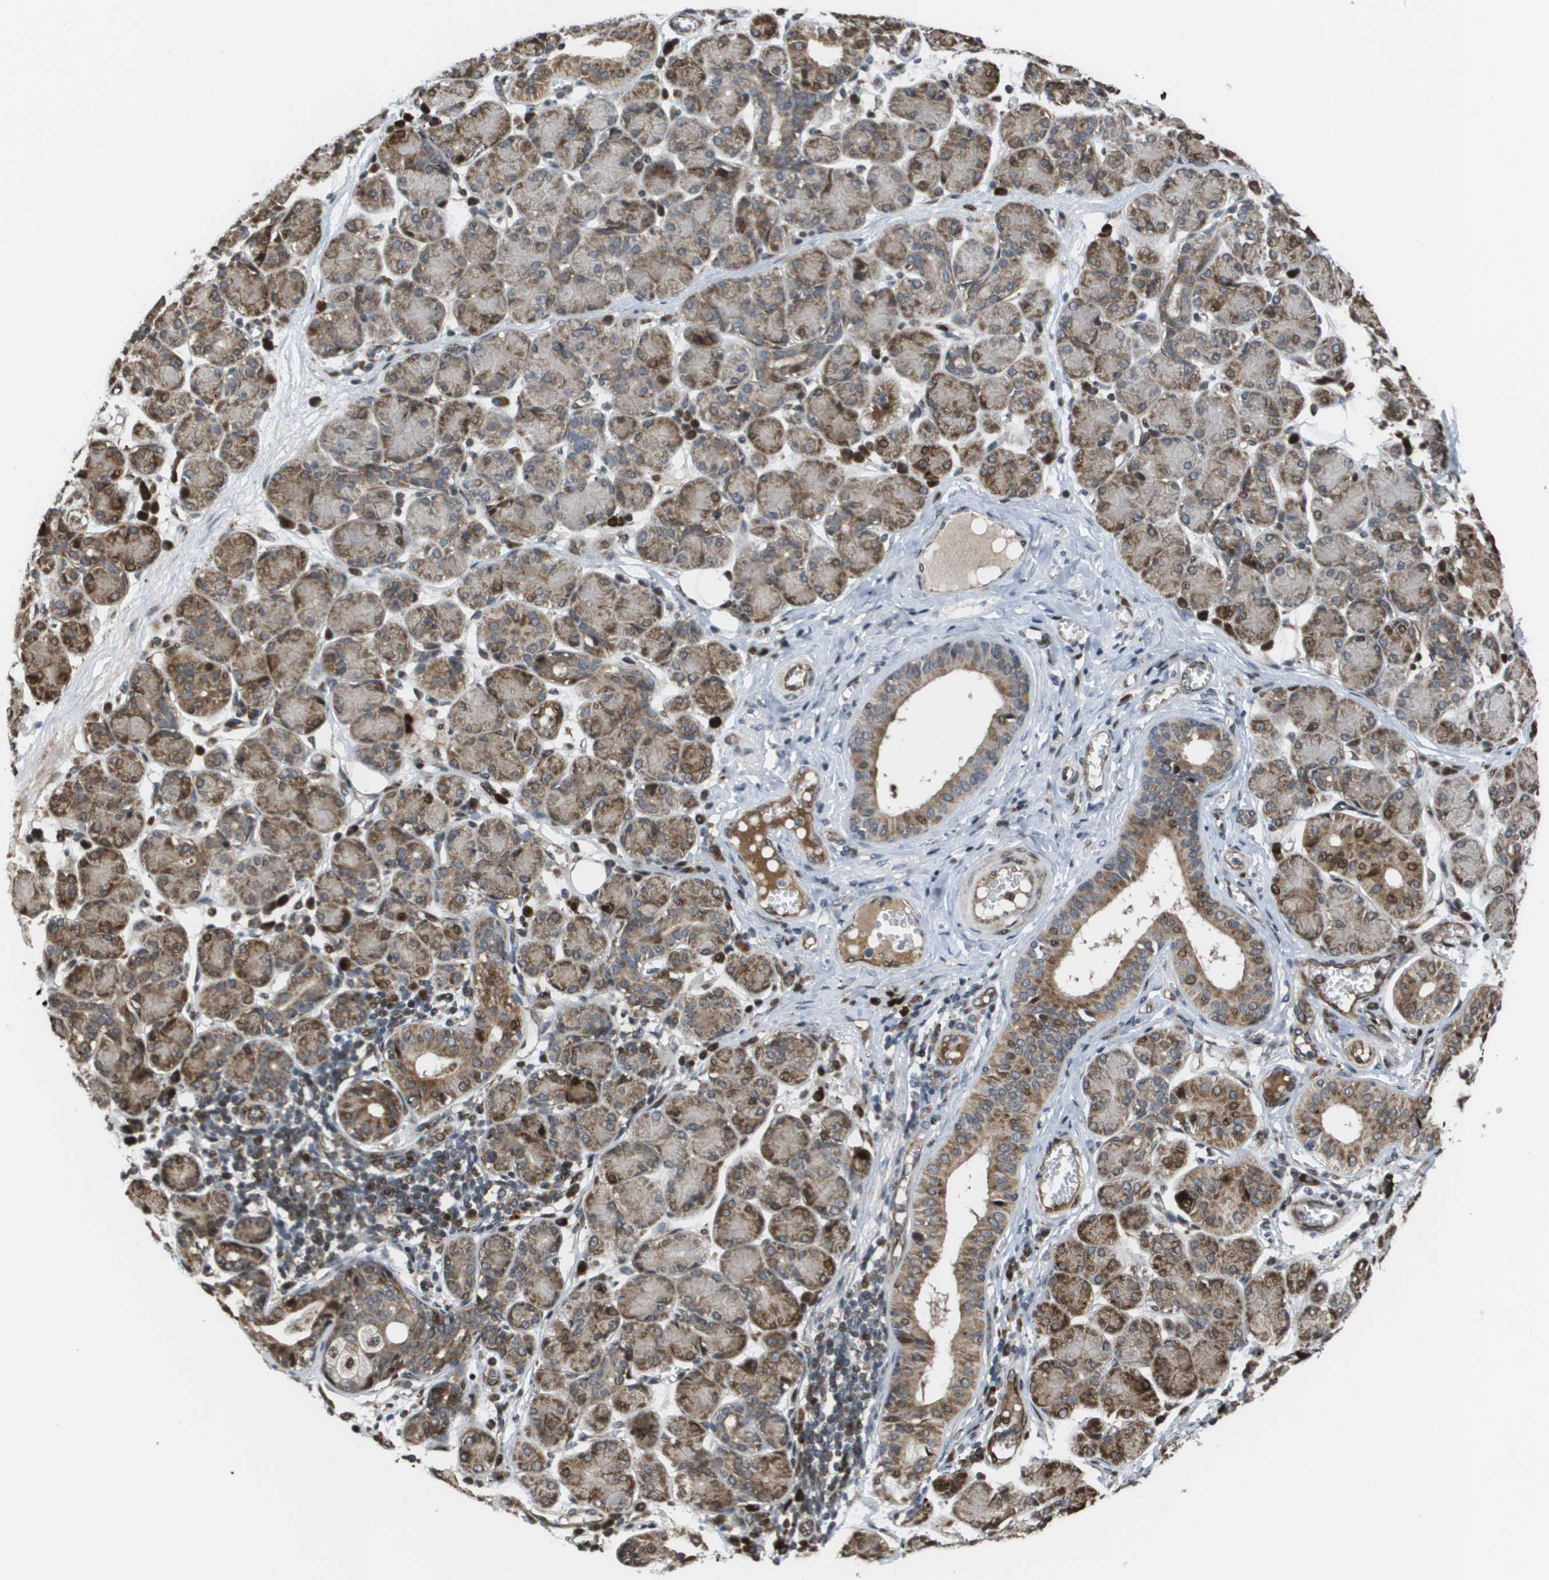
{"staining": {"intensity": "moderate", "quantity": ">75%", "location": "cytoplasmic/membranous,nuclear"}, "tissue": "salivary gland", "cell_type": "Glandular cells", "image_type": "normal", "snomed": [{"axis": "morphology", "description": "Normal tissue, NOS"}, {"axis": "morphology", "description": "Inflammation, NOS"}, {"axis": "topography", "description": "Lymph node"}, {"axis": "topography", "description": "Salivary gland"}], "caption": "Glandular cells demonstrate medium levels of moderate cytoplasmic/membranous,nuclear positivity in approximately >75% of cells in unremarkable salivary gland. The staining was performed using DAB (3,3'-diaminobenzidine) to visualize the protein expression in brown, while the nuclei were stained in blue with hematoxylin (Magnification: 20x).", "gene": "AXIN2", "patient": {"sex": "male", "age": 3}}